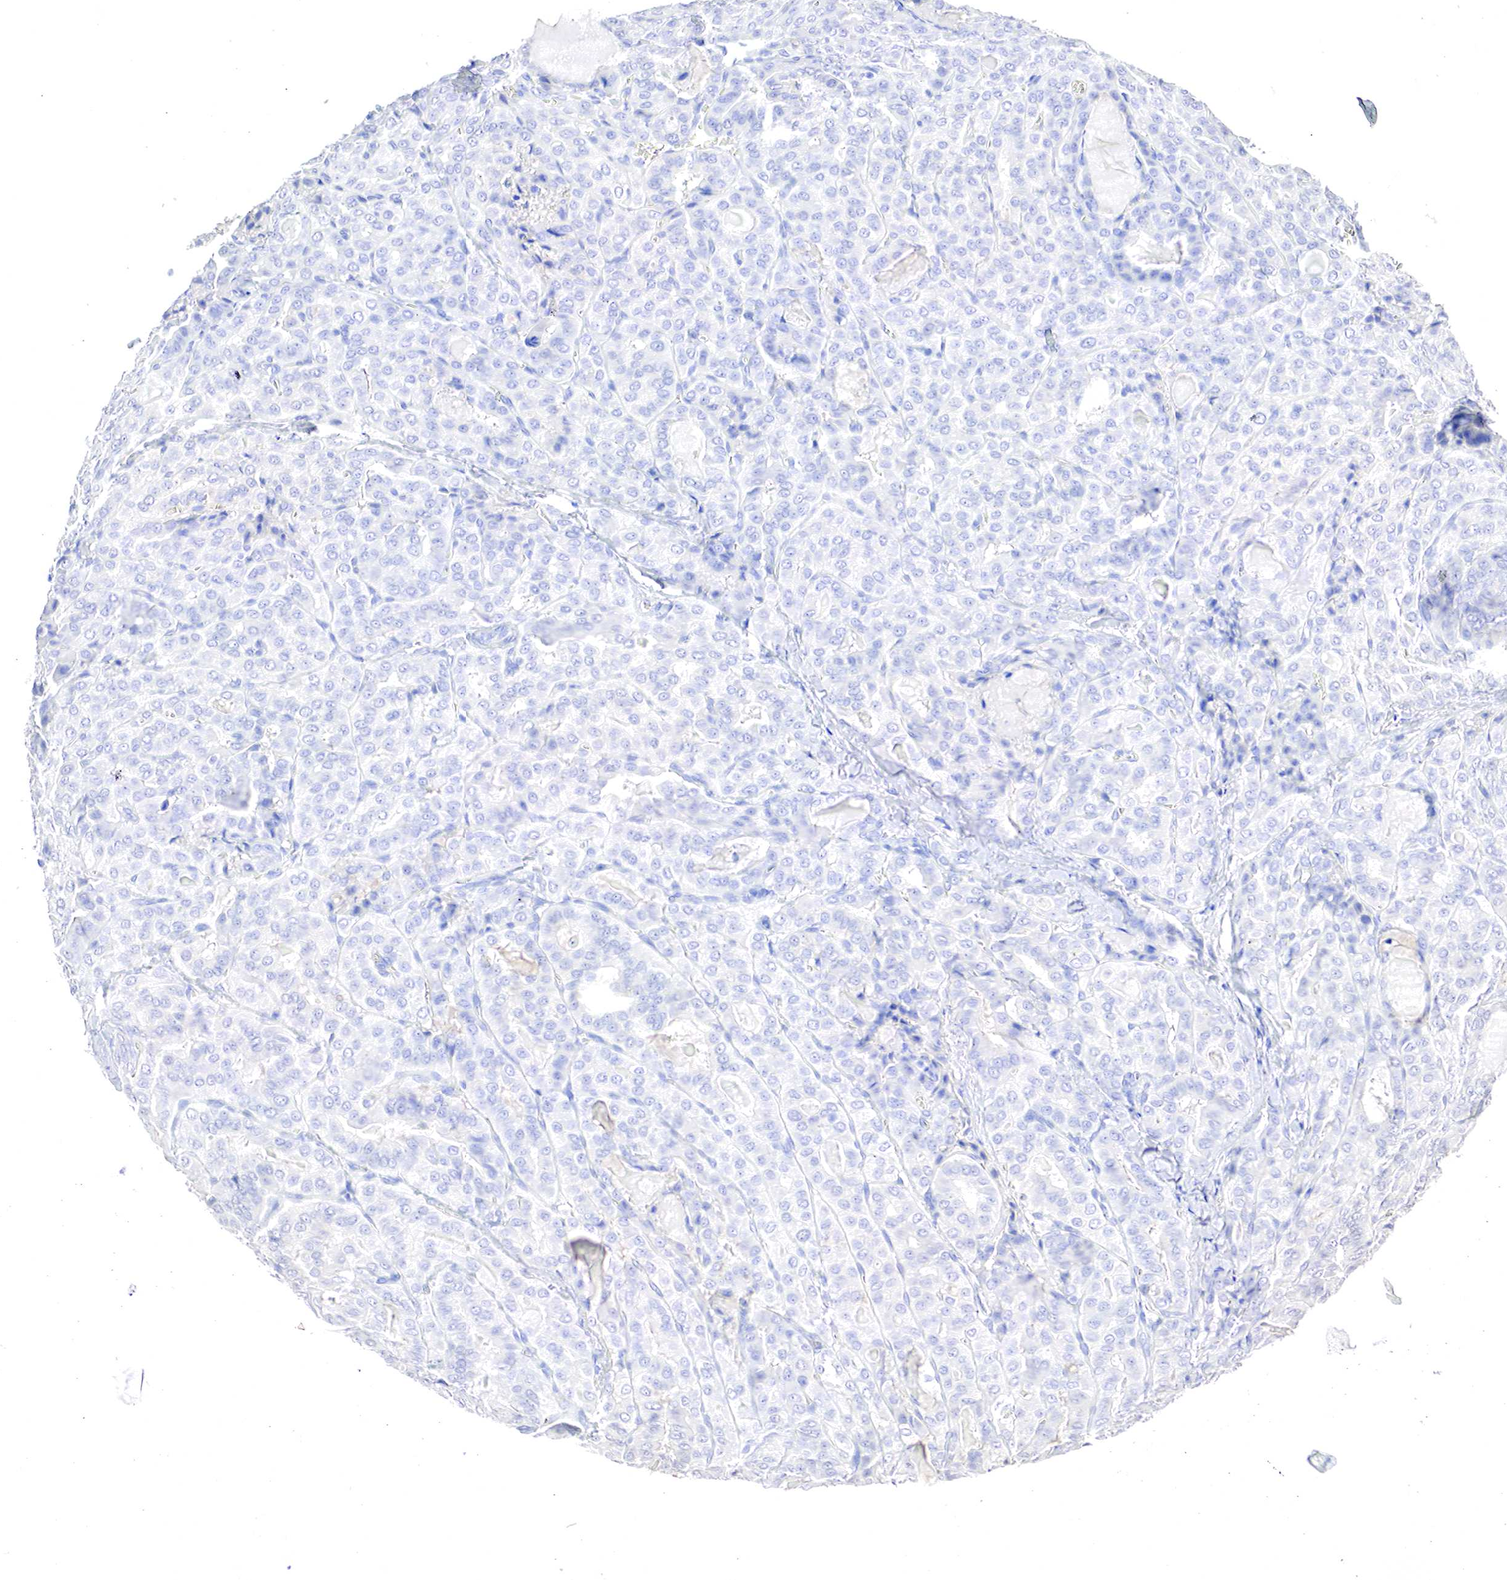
{"staining": {"intensity": "negative", "quantity": "none", "location": "none"}, "tissue": "thyroid cancer", "cell_type": "Tumor cells", "image_type": "cancer", "snomed": [{"axis": "morphology", "description": "Papillary adenocarcinoma, NOS"}, {"axis": "topography", "description": "Thyroid gland"}], "caption": "There is no significant expression in tumor cells of thyroid cancer (papillary adenocarcinoma). The staining is performed using DAB (3,3'-diaminobenzidine) brown chromogen with nuclei counter-stained in using hematoxylin.", "gene": "OTC", "patient": {"sex": "female", "age": 71}}